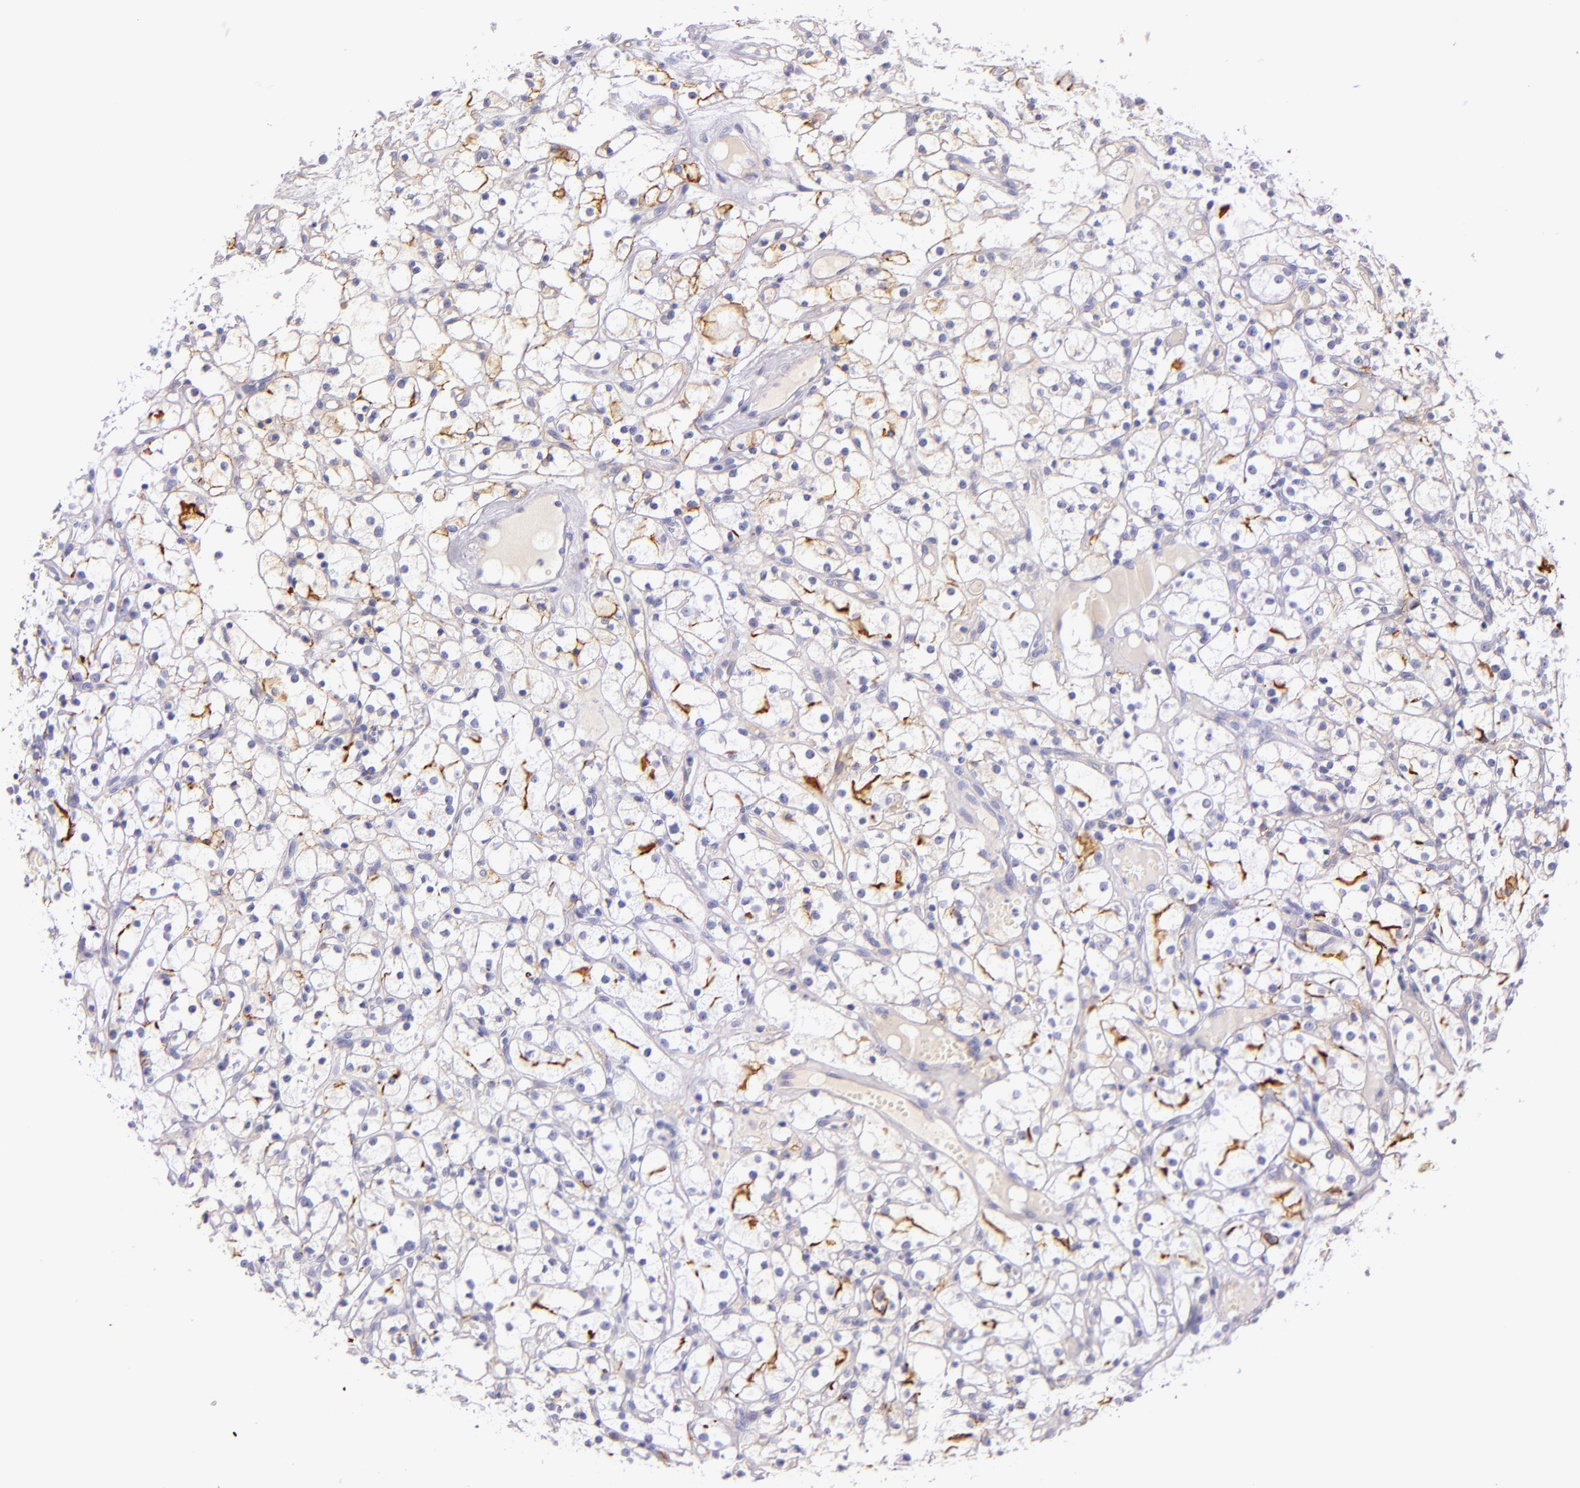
{"staining": {"intensity": "negative", "quantity": "none", "location": "none"}, "tissue": "renal cancer", "cell_type": "Tumor cells", "image_type": "cancer", "snomed": [{"axis": "morphology", "description": "Adenocarcinoma, NOS"}, {"axis": "topography", "description": "Kidney"}], "caption": "Immunohistochemical staining of human renal cancer (adenocarcinoma) demonstrates no significant staining in tumor cells.", "gene": "ICAM1", "patient": {"sex": "male", "age": 61}}